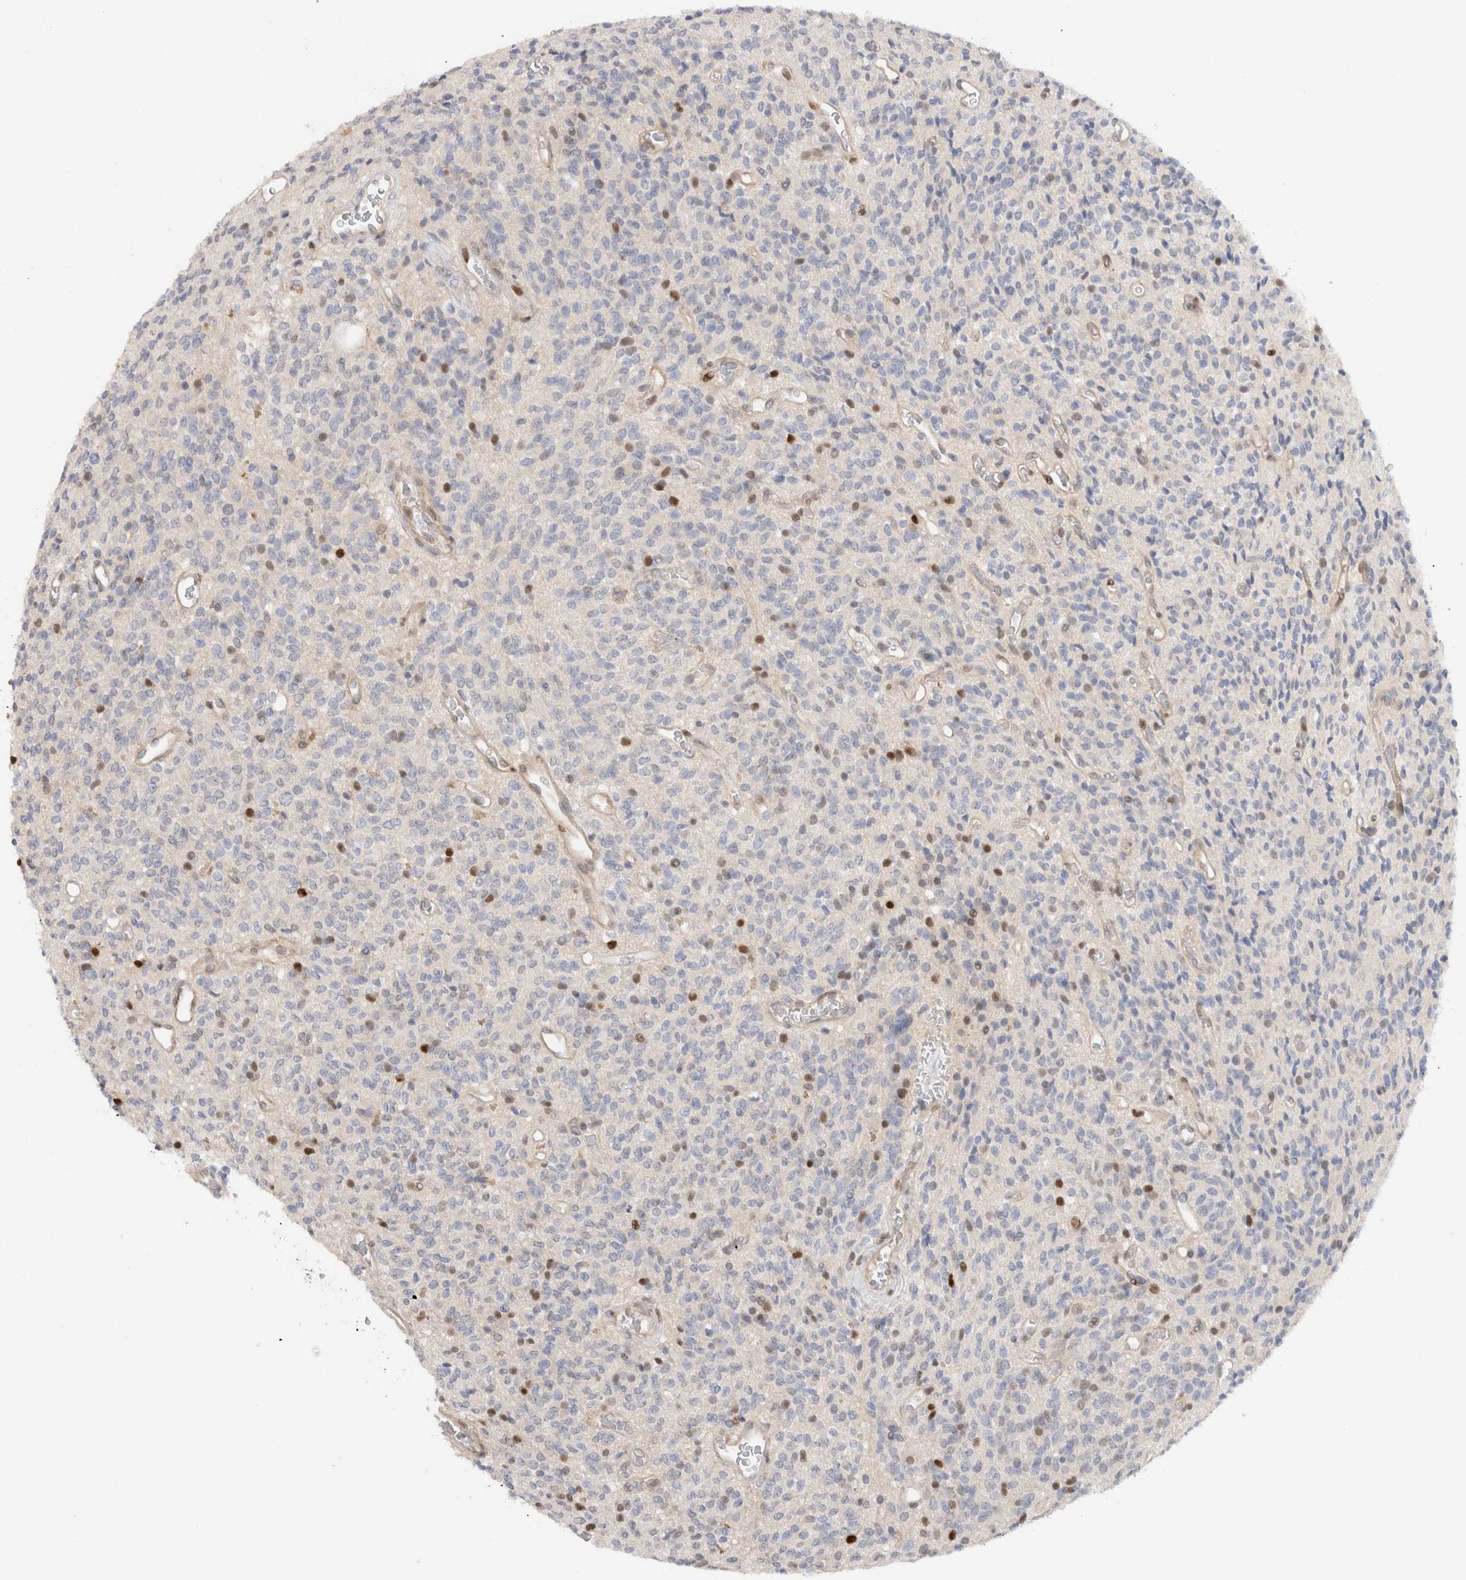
{"staining": {"intensity": "moderate", "quantity": "<25%", "location": "nuclear"}, "tissue": "glioma", "cell_type": "Tumor cells", "image_type": "cancer", "snomed": [{"axis": "morphology", "description": "Glioma, malignant, High grade"}, {"axis": "topography", "description": "Brain"}], "caption": "Malignant high-grade glioma was stained to show a protein in brown. There is low levels of moderate nuclear positivity in approximately <25% of tumor cells.", "gene": "TCF4", "patient": {"sex": "male", "age": 34}}